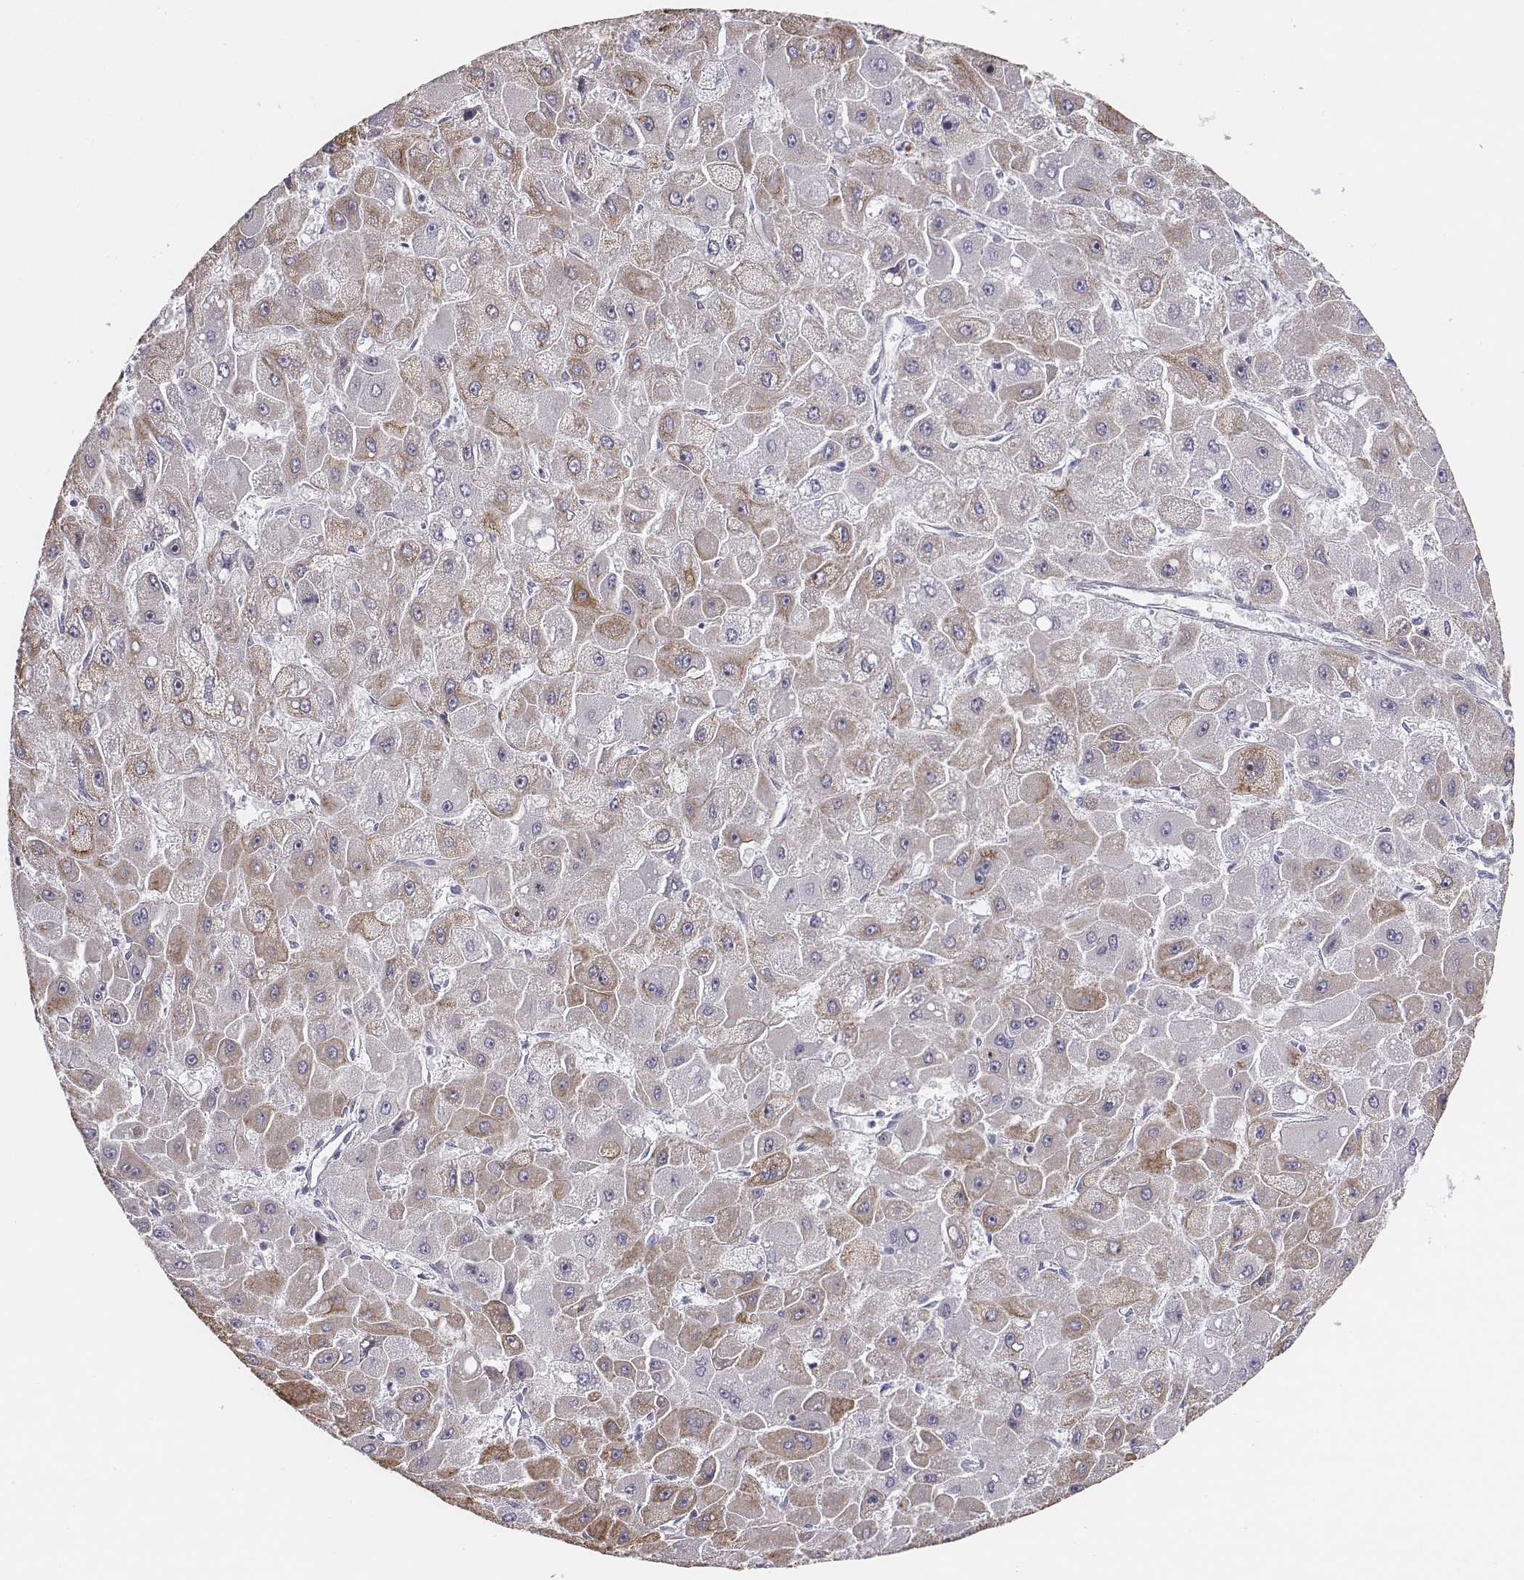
{"staining": {"intensity": "weak", "quantity": "<25%", "location": "cytoplasmic/membranous"}, "tissue": "liver cancer", "cell_type": "Tumor cells", "image_type": "cancer", "snomed": [{"axis": "morphology", "description": "Carcinoma, Hepatocellular, NOS"}, {"axis": "topography", "description": "Liver"}], "caption": "Liver cancer (hepatocellular carcinoma) was stained to show a protein in brown. There is no significant expression in tumor cells.", "gene": "CHST14", "patient": {"sex": "female", "age": 25}}